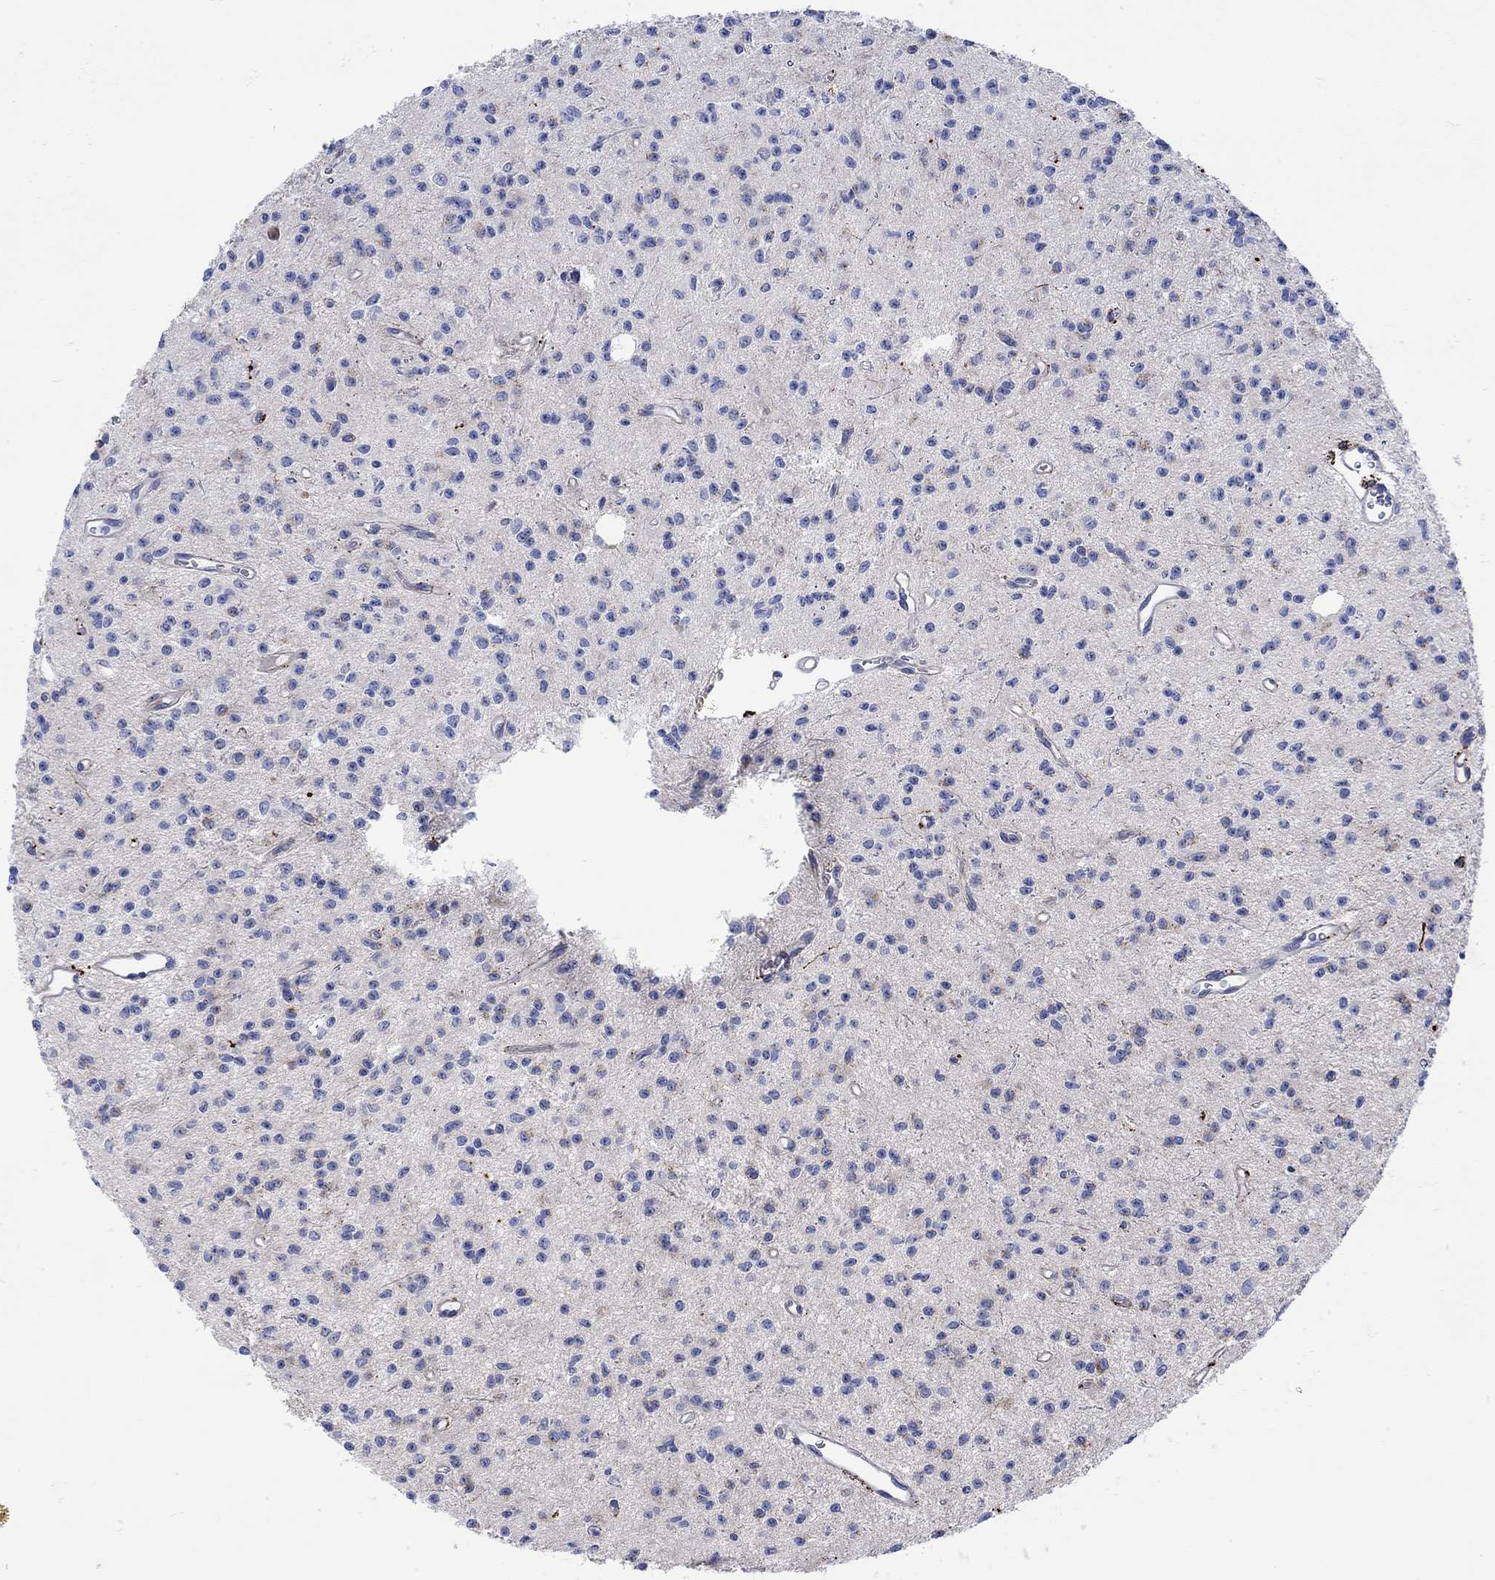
{"staining": {"intensity": "strong", "quantity": "<25%", "location": "cytoplasmic/membranous"}, "tissue": "glioma", "cell_type": "Tumor cells", "image_type": "cancer", "snomed": [{"axis": "morphology", "description": "Glioma, malignant, Low grade"}, {"axis": "topography", "description": "Brain"}], "caption": "A brown stain highlights strong cytoplasmic/membranous expression of a protein in malignant low-grade glioma tumor cells. (DAB = brown stain, brightfield microscopy at high magnification).", "gene": "ANKMY1", "patient": {"sex": "female", "age": 45}}